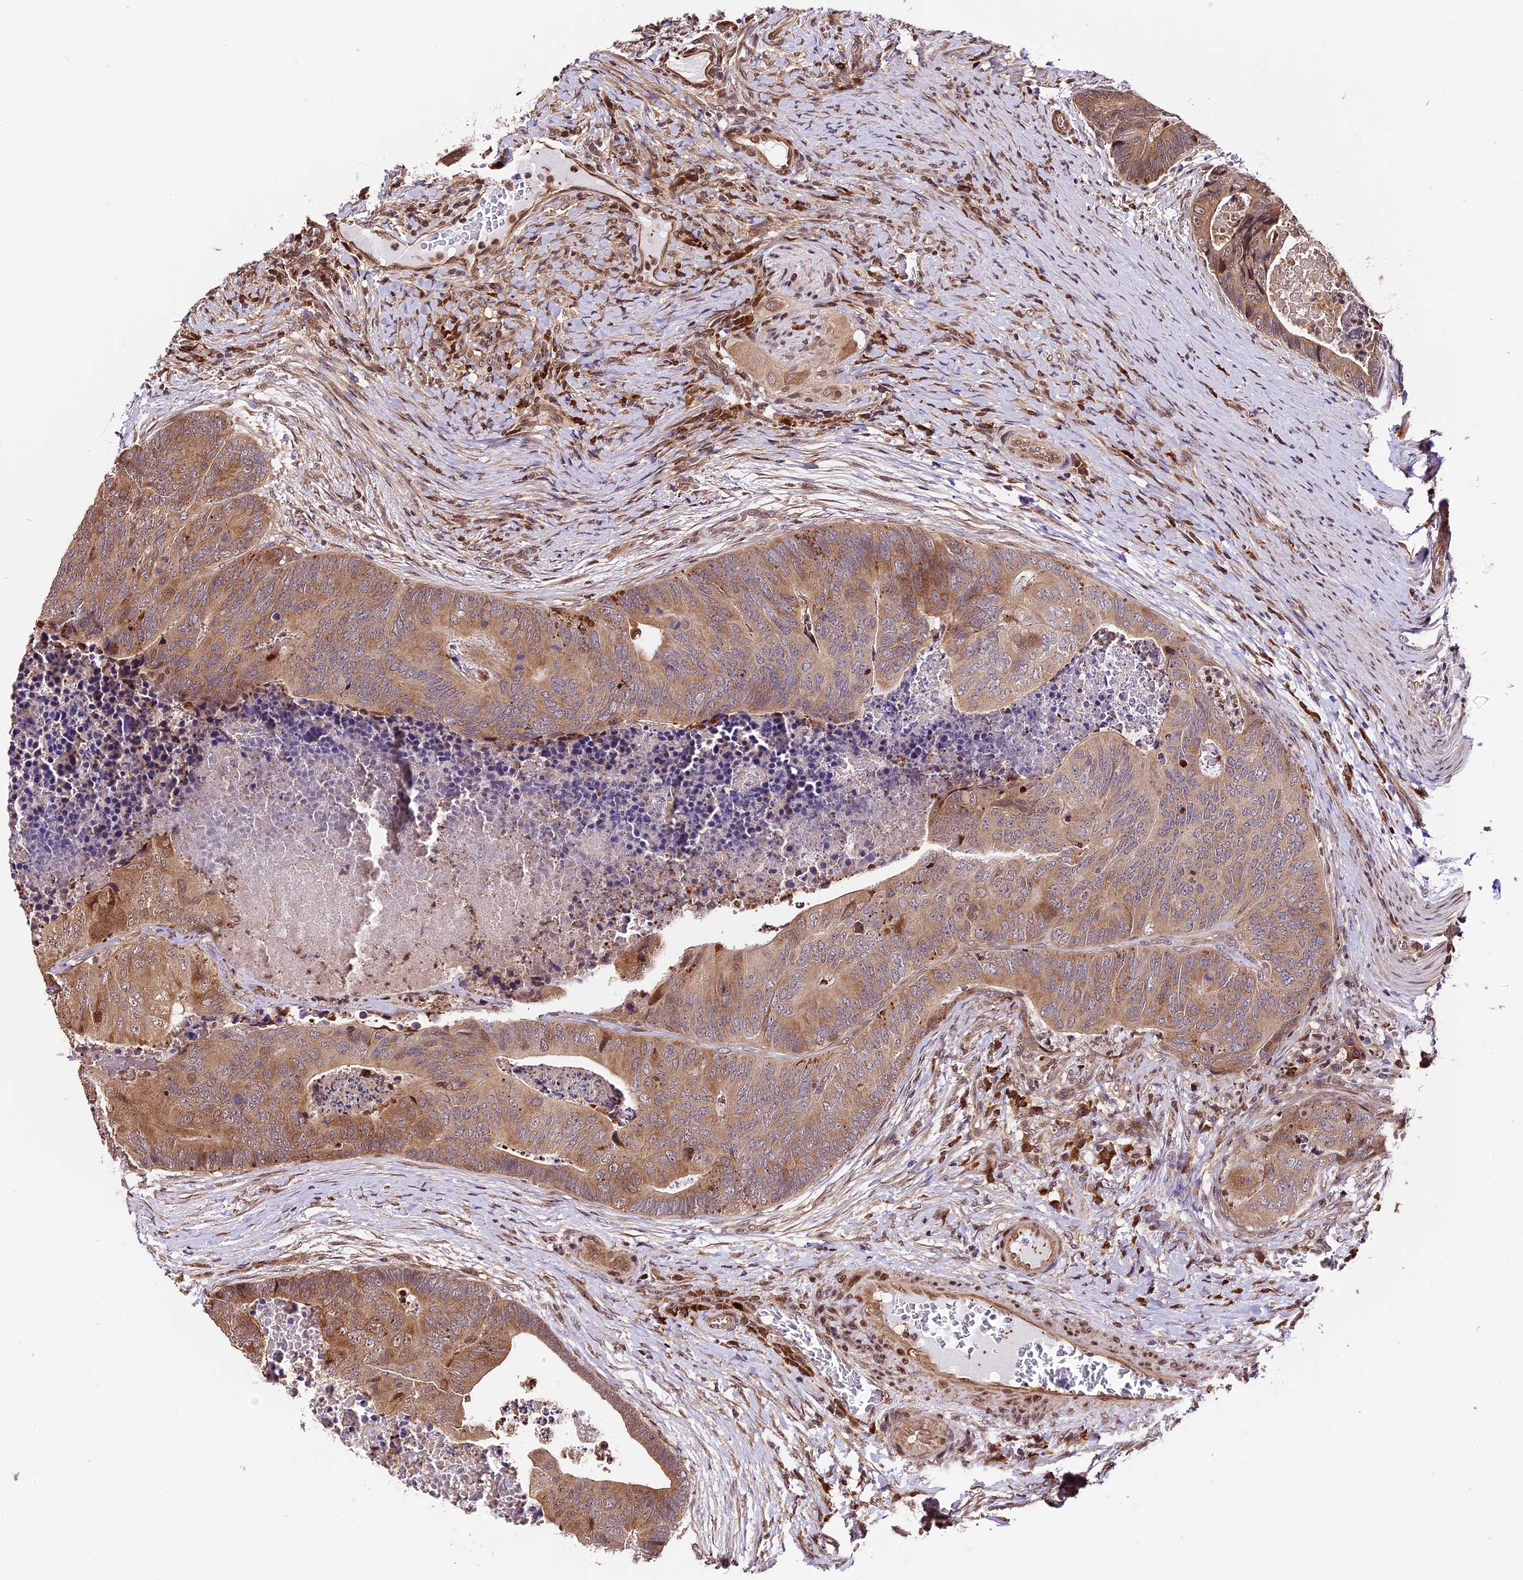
{"staining": {"intensity": "moderate", "quantity": ">75%", "location": "cytoplasmic/membranous,nuclear"}, "tissue": "colorectal cancer", "cell_type": "Tumor cells", "image_type": "cancer", "snomed": [{"axis": "morphology", "description": "Adenocarcinoma, NOS"}, {"axis": "topography", "description": "Colon"}], "caption": "Immunohistochemistry (IHC) histopathology image of neoplastic tissue: human adenocarcinoma (colorectal) stained using immunohistochemistry exhibits medium levels of moderate protein expression localized specifically in the cytoplasmic/membranous and nuclear of tumor cells, appearing as a cytoplasmic/membranous and nuclear brown color.", "gene": "HERPUD1", "patient": {"sex": "female", "age": 67}}